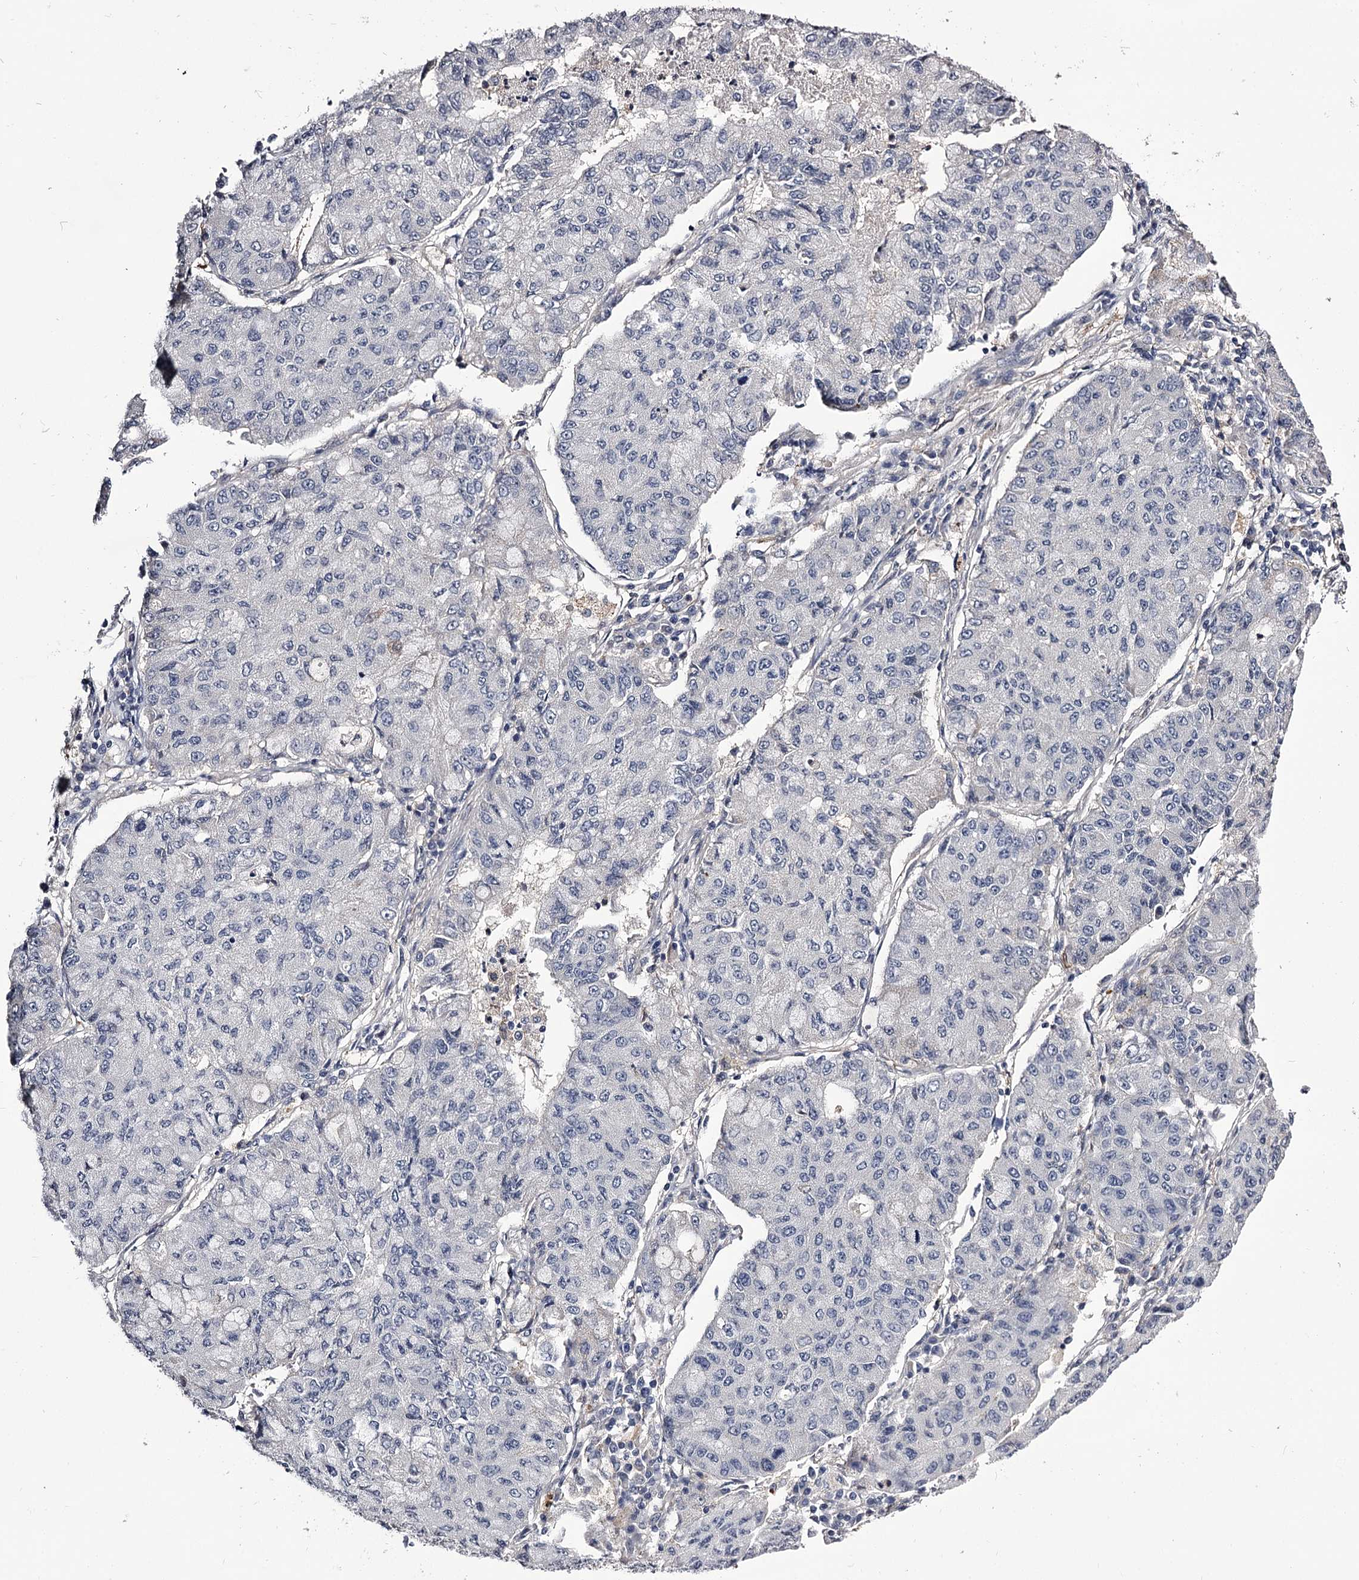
{"staining": {"intensity": "negative", "quantity": "none", "location": "none"}, "tissue": "lung cancer", "cell_type": "Tumor cells", "image_type": "cancer", "snomed": [{"axis": "morphology", "description": "Squamous cell carcinoma, NOS"}, {"axis": "topography", "description": "Lung"}], "caption": "Human lung squamous cell carcinoma stained for a protein using IHC demonstrates no staining in tumor cells.", "gene": "GSTO1", "patient": {"sex": "male", "age": 74}}